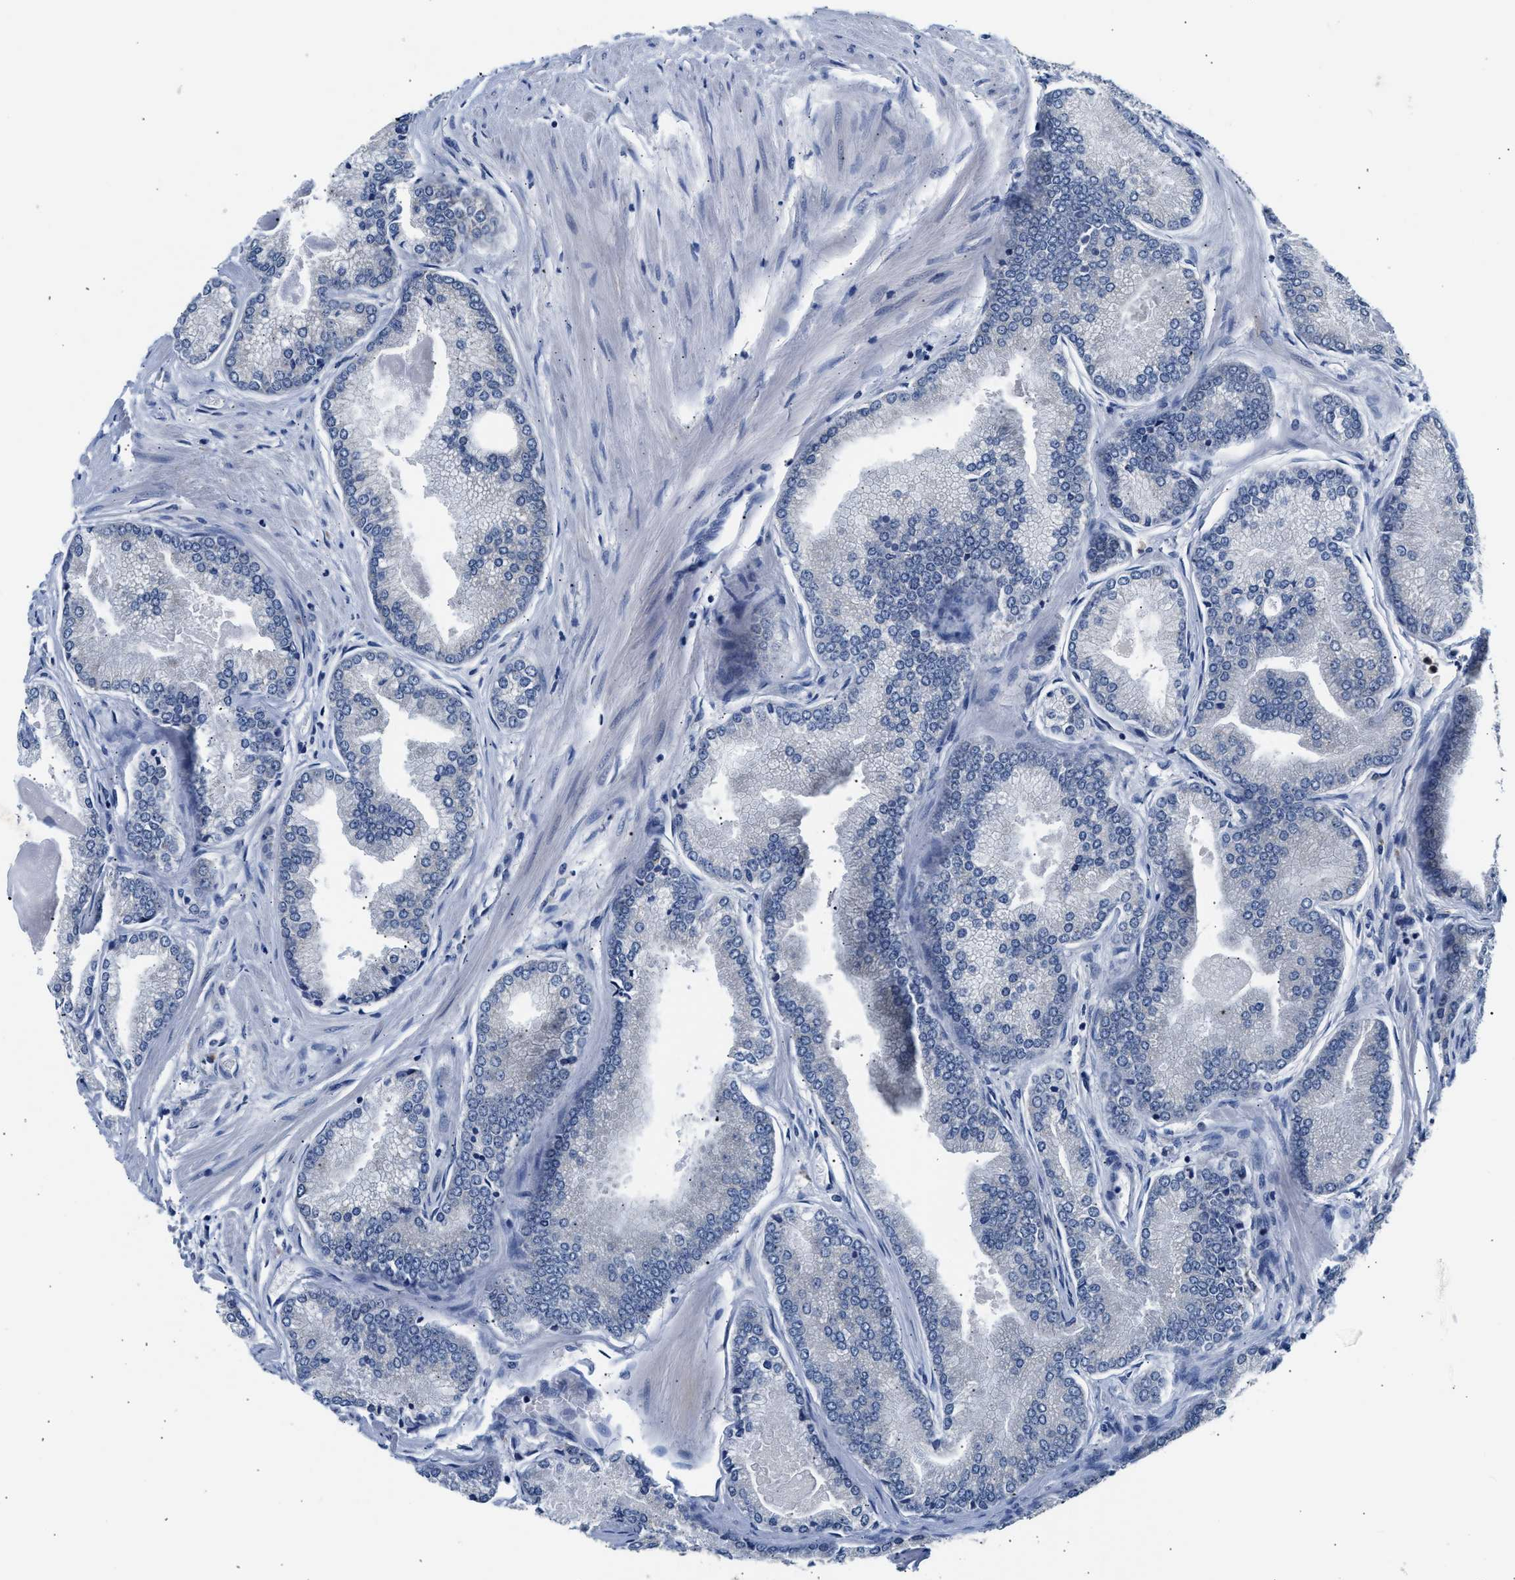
{"staining": {"intensity": "negative", "quantity": "none", "location": "none"}, "tissue": "prostate cancer", "cell_type": "Tumor cells", "image_type": "cancer", "snomed": [{"axis": "morphology", "description": "Adenocarcinoma, High grade"}, {"axis": "topography", "description": "Prostate"}], "caption": "Immunohistochemical staining of human high-grade adenocarcinoma (prostate) exhibits no significant positivity in tumor cells.", "gene": "RAB31", "patient": {"sex": "male", "age": 61}}